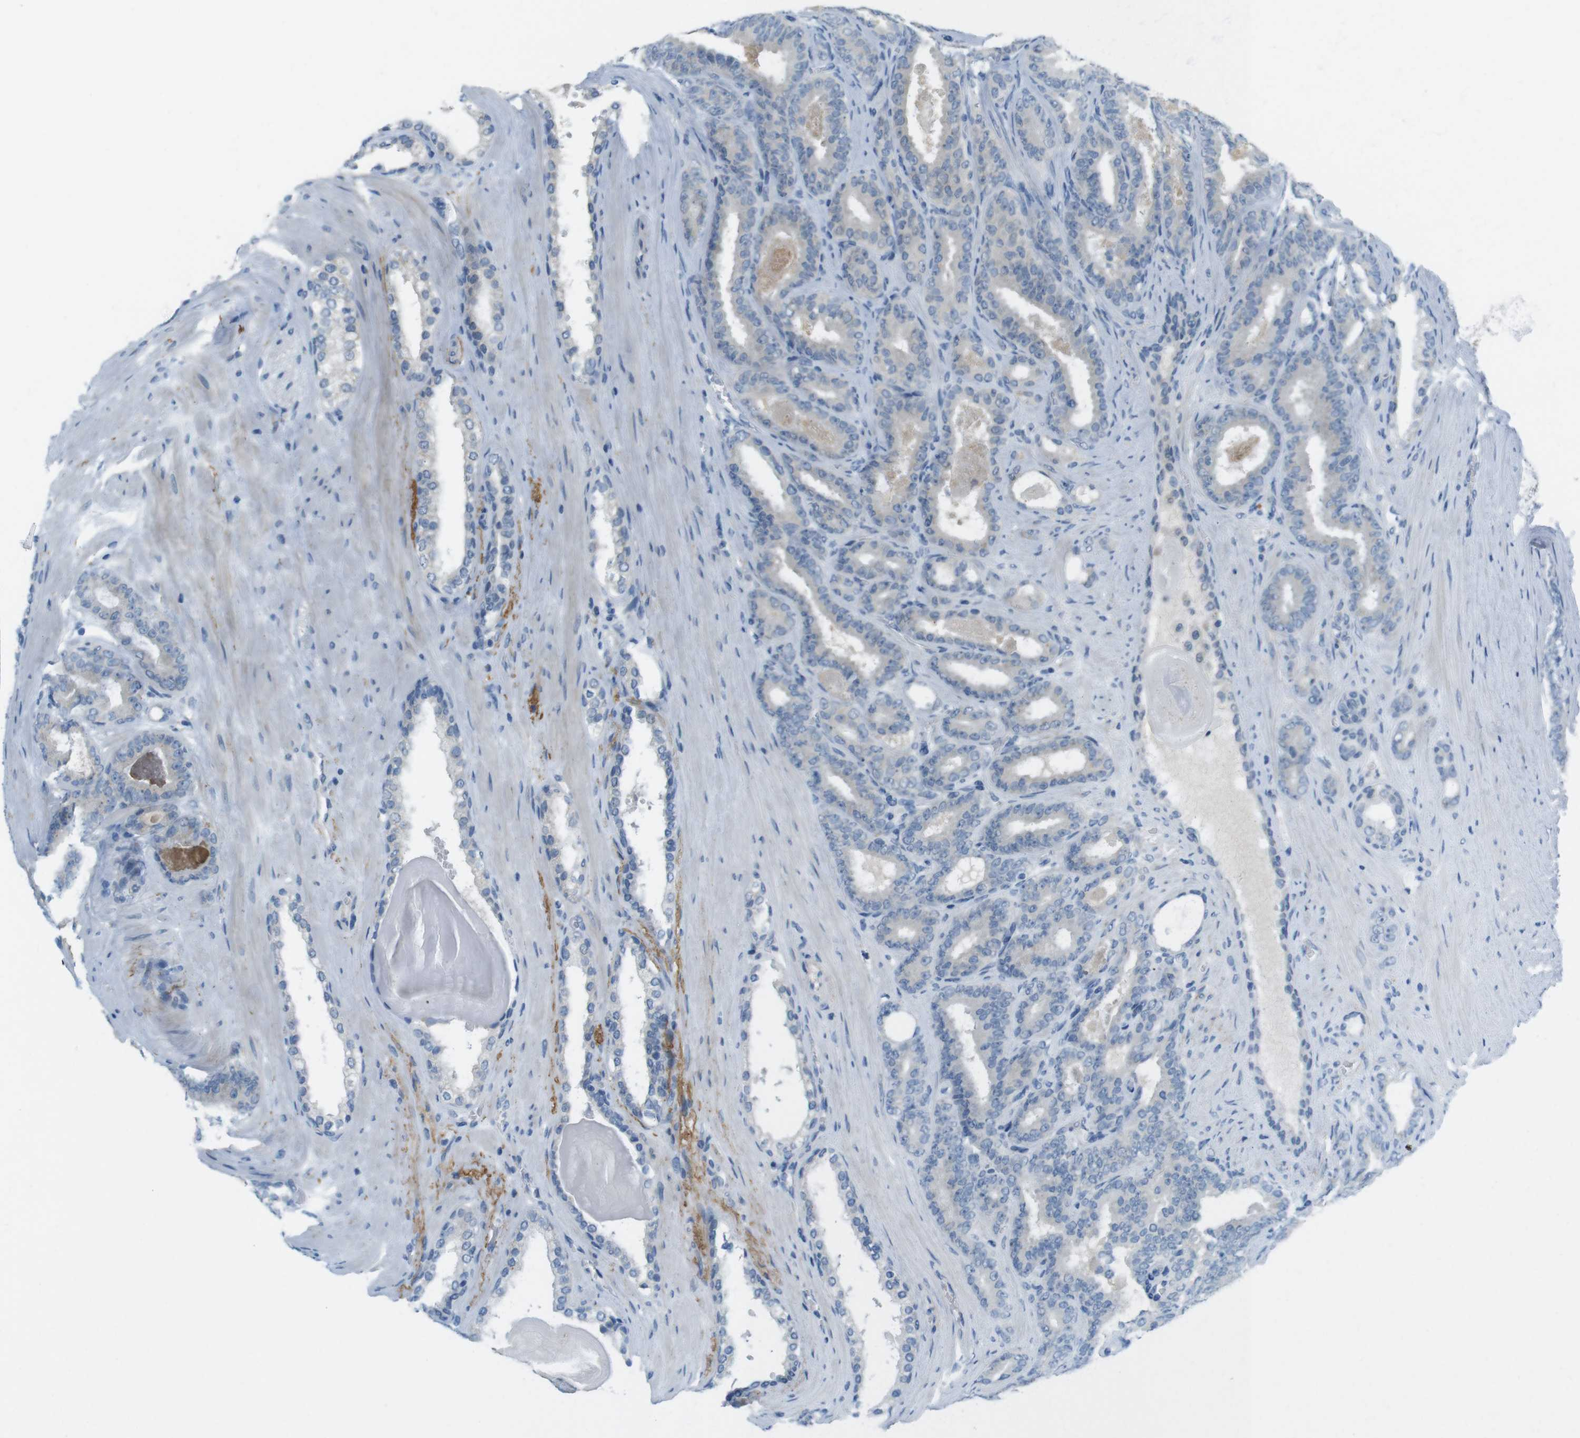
{"staining": {"intensity": "negative", "quantity": "none", "location": "none"}, "tissue": "prostate cancer", "cell_type": "Tumor cells", "image_type": "cancer", "snomed": [{"axis": "morphology", "description": "Adenocarcinoma, High grade"}, {"axis": "topography", "description": "Prostate"}], "caption": "Tumor cells show no significant protein positivity in prostate cancer (adenocarcinoma (high-grade)). (DAB IHC visualized using brightfield microscopy, high magnification).", "gene": "UGT8", "patient": {"sex": "male", "age": 60}}